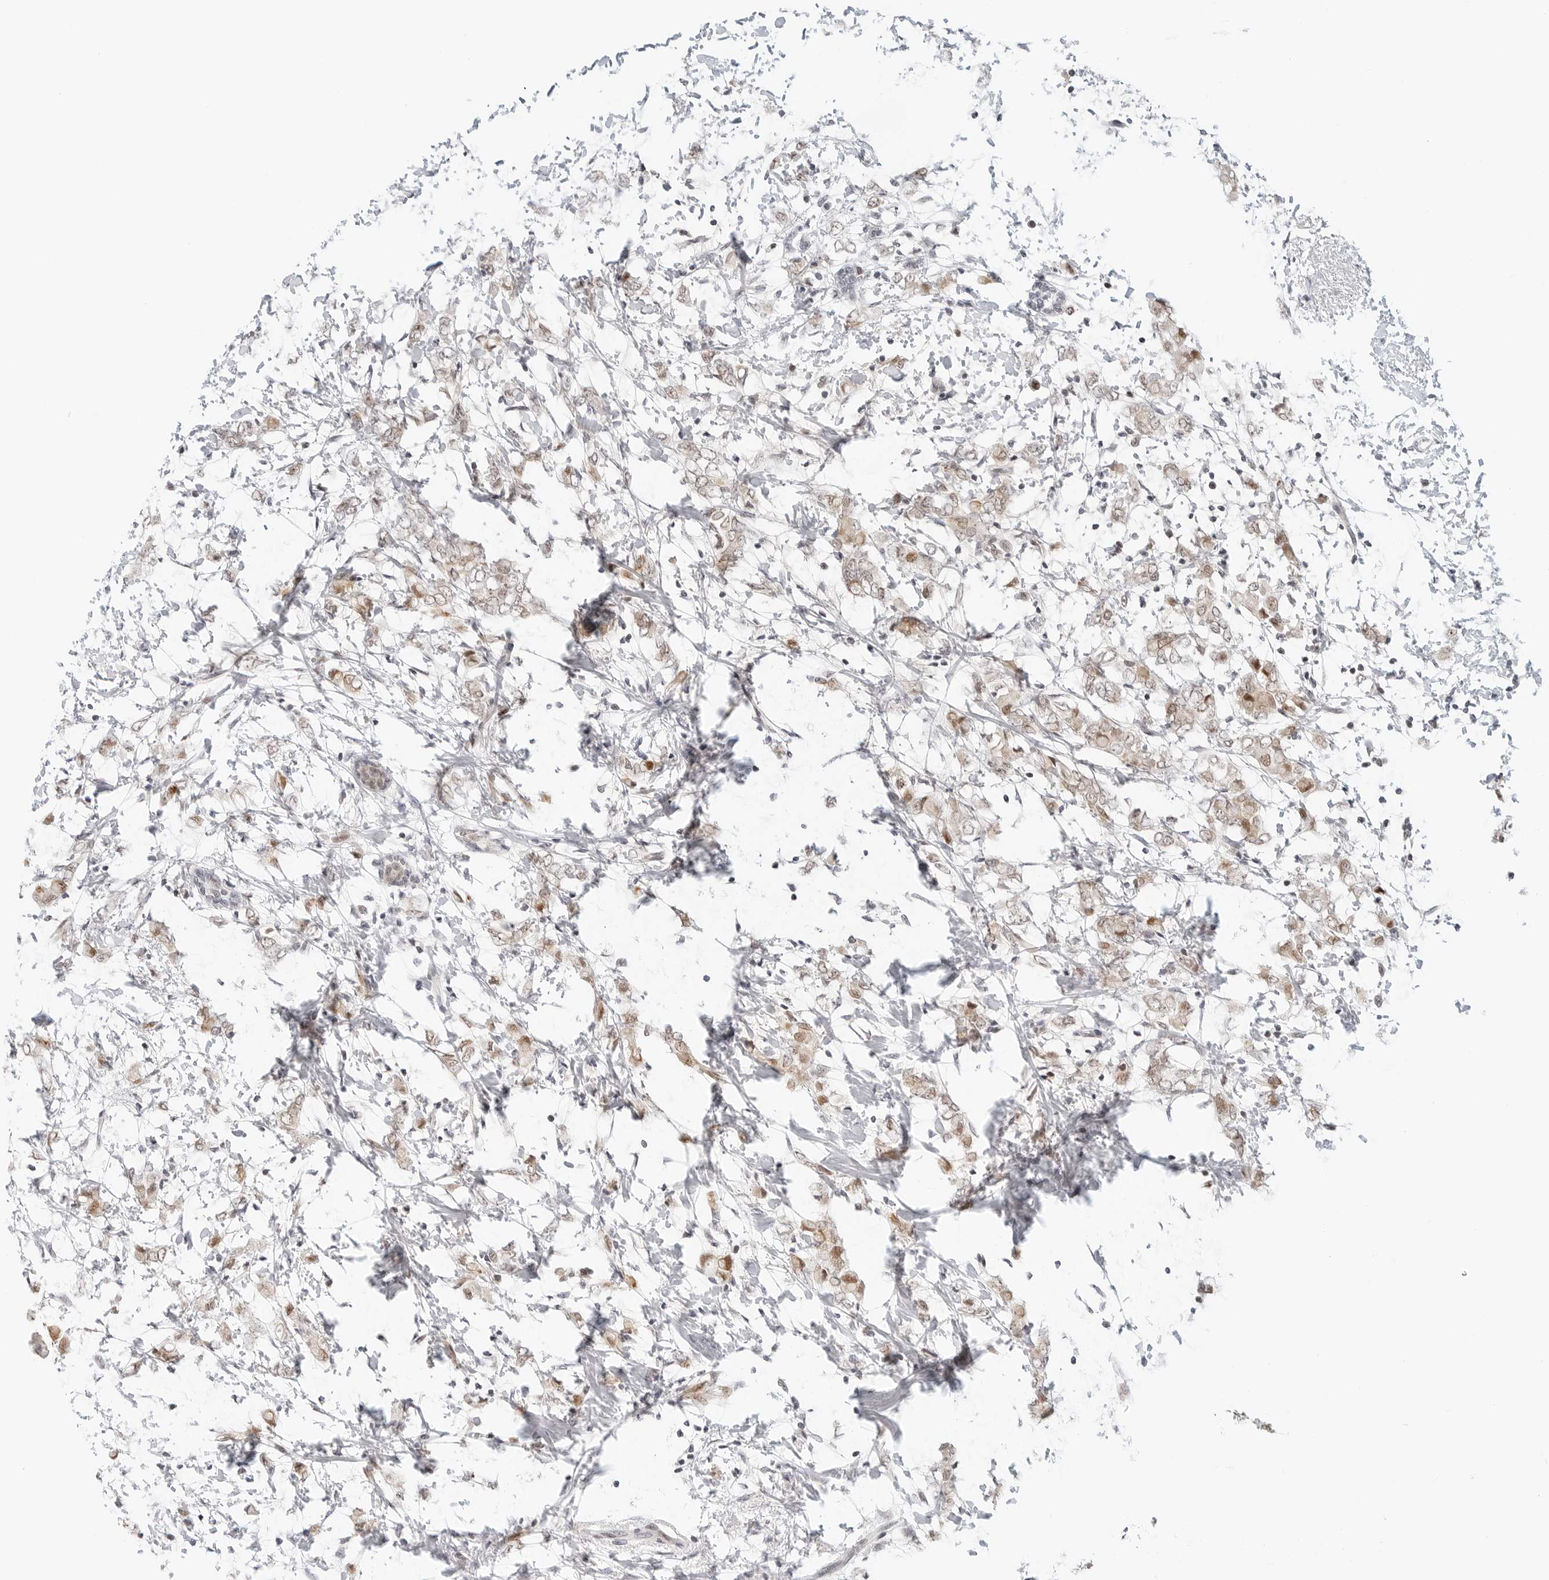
{"staining": {"intensity": "moderate", "quantity": "25%-75%", "location": "cytoplasmic/membranous,nuclear"}, "tissue": "breast cancer", "cell_type": "Tumor cells", "image_type": "cancer", "snomed": [{"axis": "morphology", "description": "Normal tissue, NOS"}, {"axis": "morphology", "description": "Lobular carcinoma"}, {"axis": "topography", "description": "Breast"}], "caption": "High-magnification brightfield microscopy of breast cancer stained with DAB (3,3'-diaminobenzidine) (brown) and counterstained with hematoxylin (blue). tumor cells exhibit moderate cytoplasmic/membranous and nuclear expression is seen in approximately25%-75% of cells.", "gene": "TSEN2", "patient": {"sex": "female", "age": 47}}